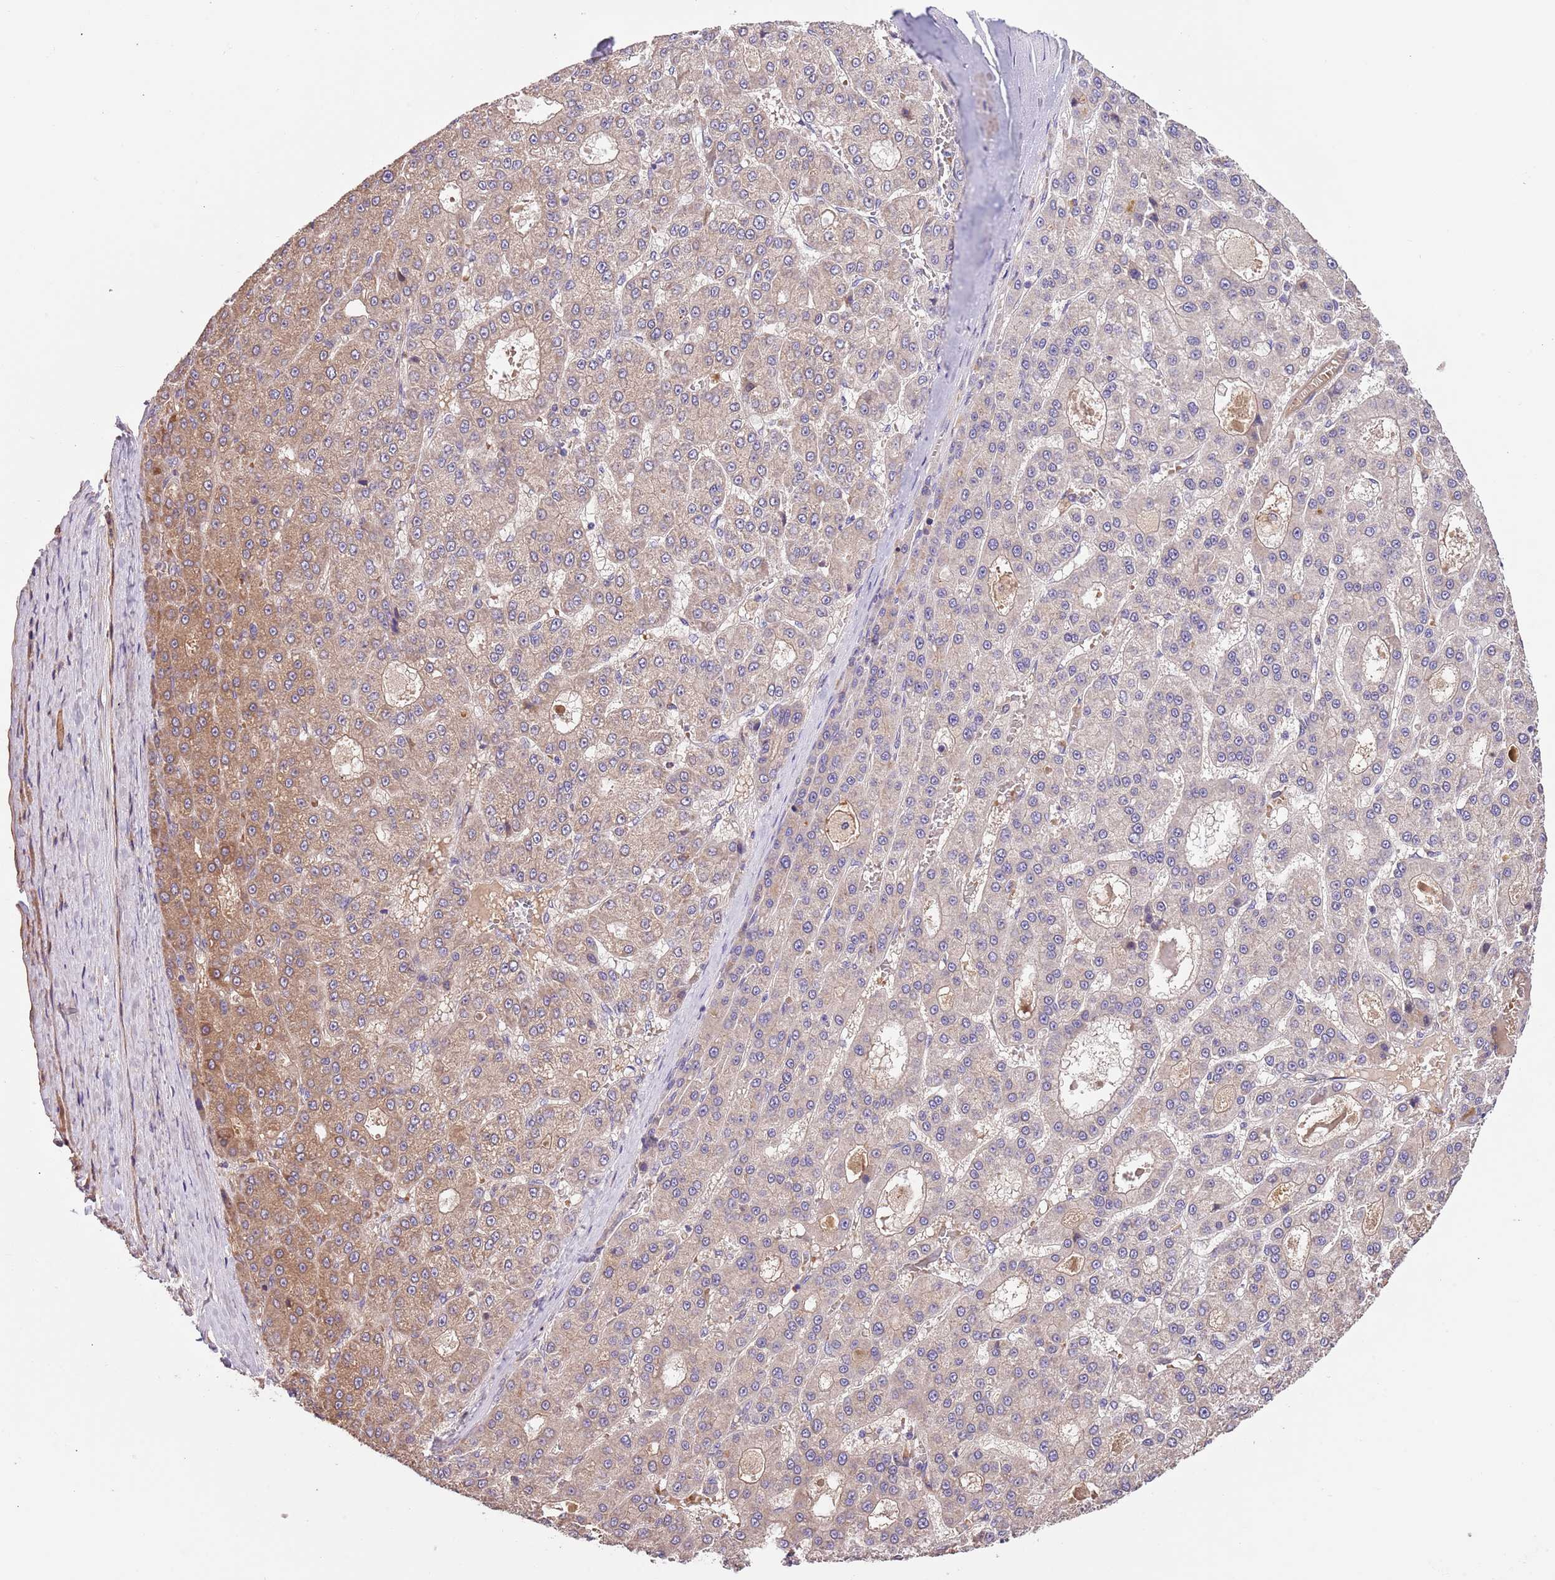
{"staining": {"intensity": "weak", "quantity": "25%-75%", "location": "cytoplasmic/membranous"}, "tissue": "liver cancer", "cell_type": "Tumor cells", "image_type": "cancer", "snomed": [{"axis": "morphology", "description": "Carcinoma, Hepatocellular, NOS"}, {"axis": "topography", "description": "Liver"}], "caption": "A photomicrograph of human liver cancer stained for a protein shows weak cytoplasmic/membranous brown staining in tumor cells.", "gene": "FAM89B", "patient": {"sex": "male", "age": 70}}